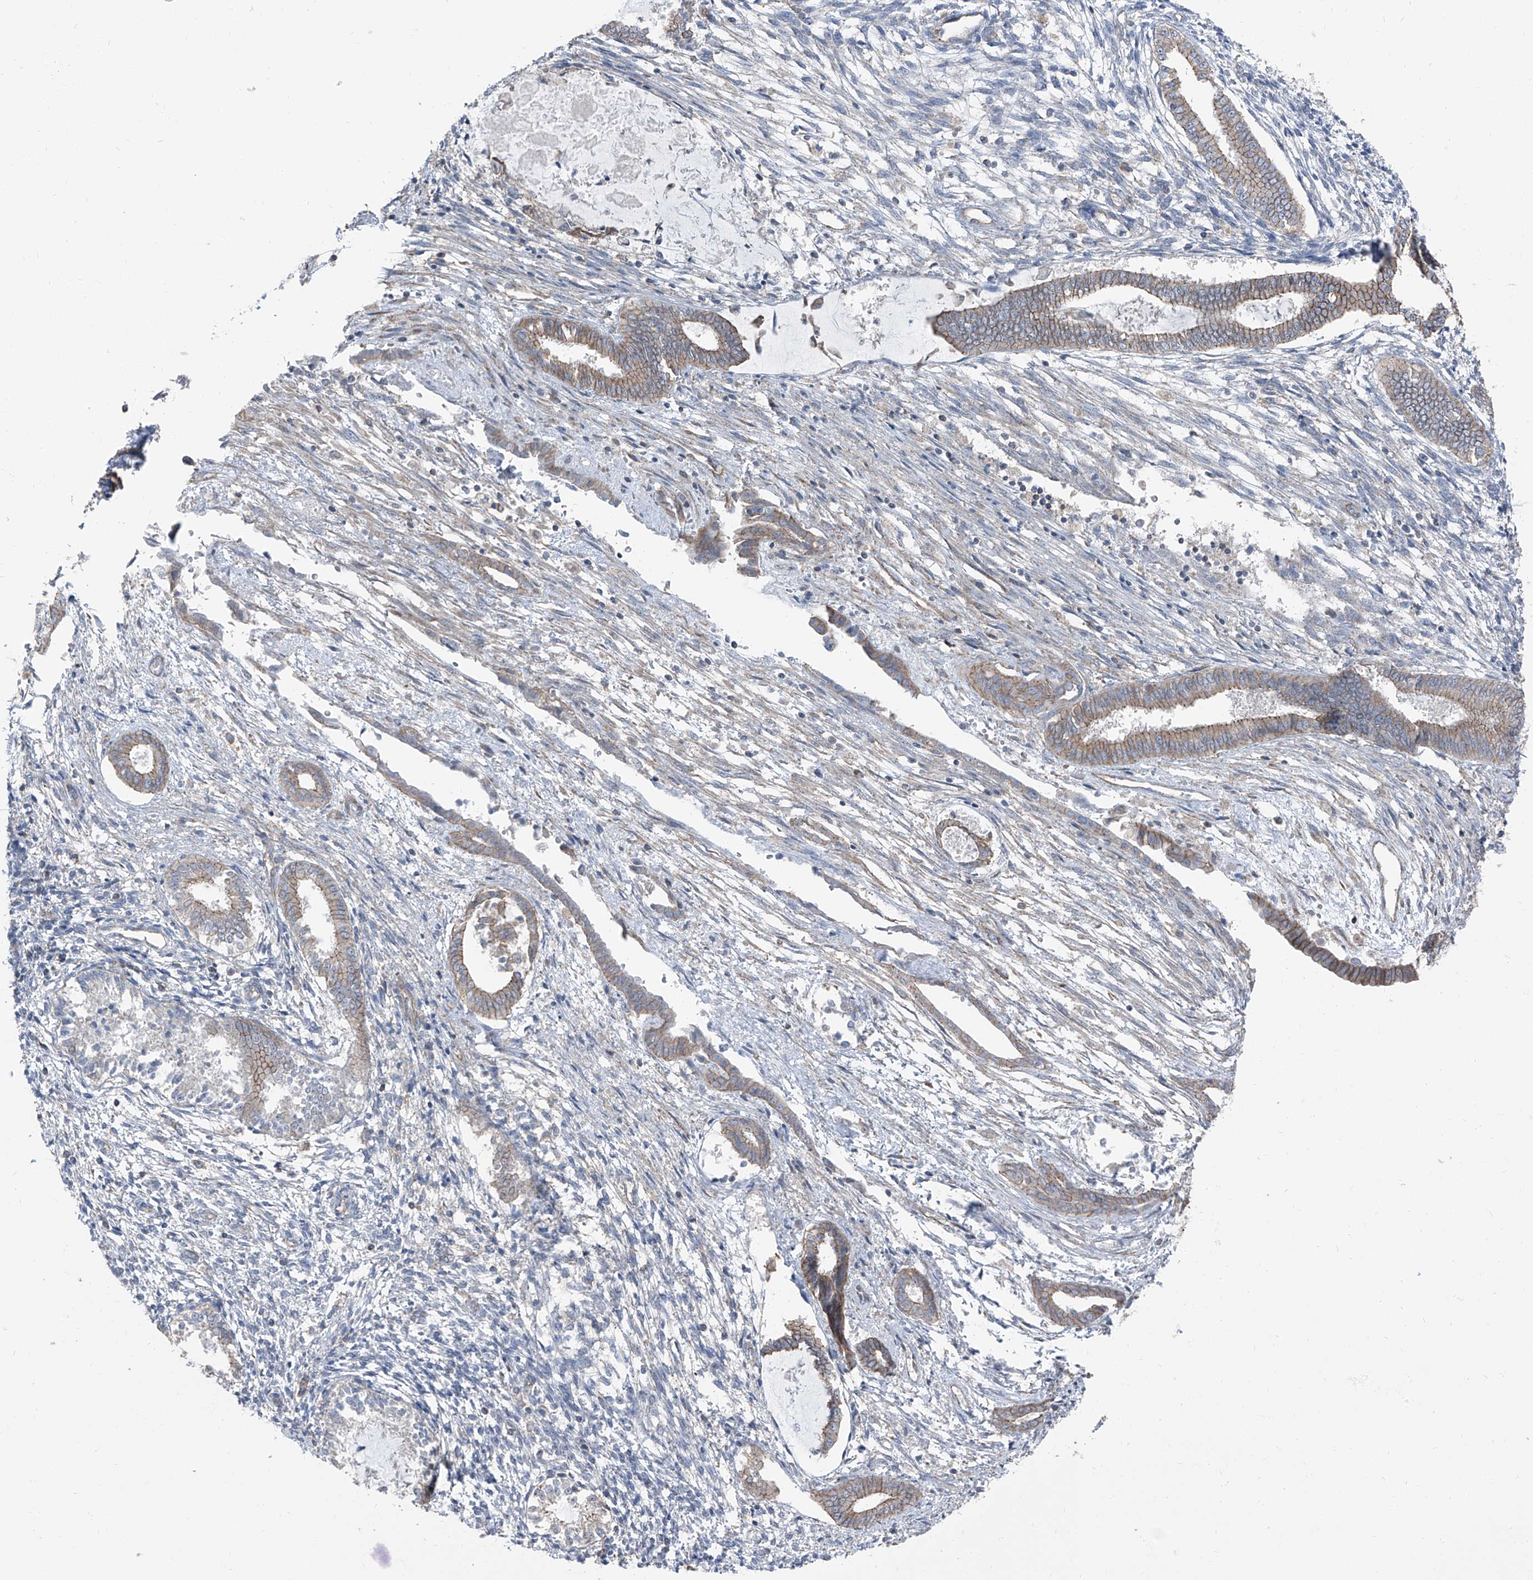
{"staining": {"intensity": "negative", "quantity": "none", "location": "none"}, "tissue": "endometrium", "cell_type": "Cells in endometrial stroma", "image_type": "normal", "snomed": [{"axis": "morphology", "description": "Normal tissue, NOS"}, {"axis": "topography", "description": "Endometrium"}], "caption": "A high-resolution micrograph shows IHC staining of normal endometrium, which shows no significant positivity in cells in endometrial stroma.", "gene": "GPR142", "patient": {"sex": "female", "age": 56}}